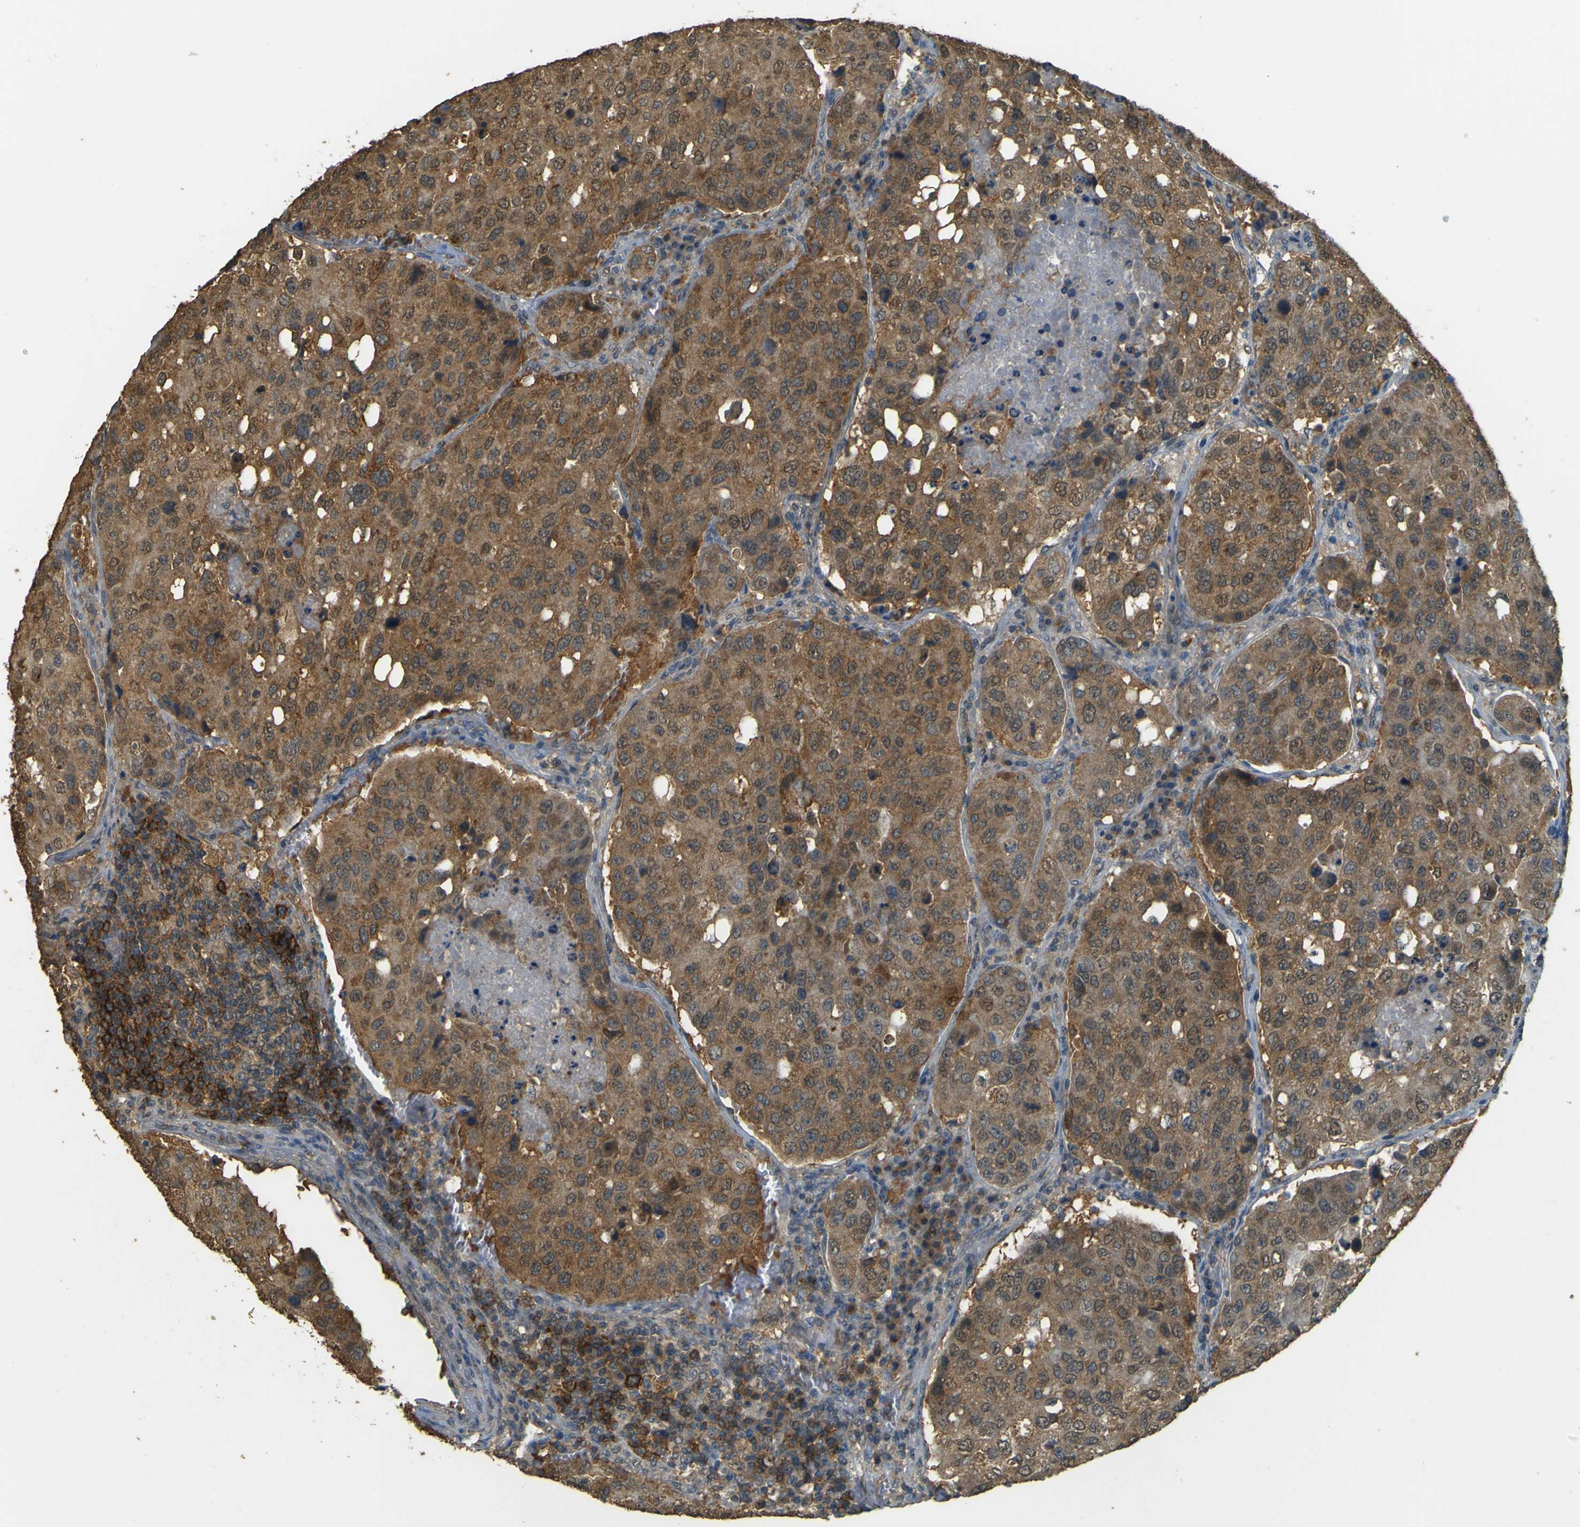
{"staining": {"intensity": "moderate", "quantity": ">75%", "location": "cytoplasmic/membranous,nuclear"}, "tissue": "urothelial cancer", "cell_type": "Tumor cells", "image_type": "cancer", "snomed": [{"axis": "morphology", "description": "Urothelial carcinoma, High grade"}, {"axis": "topography", "description": "Lymph node"}, {"axis": "topography", "description": "Urinary bladder"}], "caption": "Immunohistochemical staining of human urothelial carcinoma (high-grade) demonstrates medium levels of moderate cytoplasmic/membranous and nuclear staining in approximately >75% of tumor cells. The protein of interest is shown in brown color, while the nuclei are stained blue.", "gene": "GOLGA1", "patient": {"sex": "male", "age": 51}}